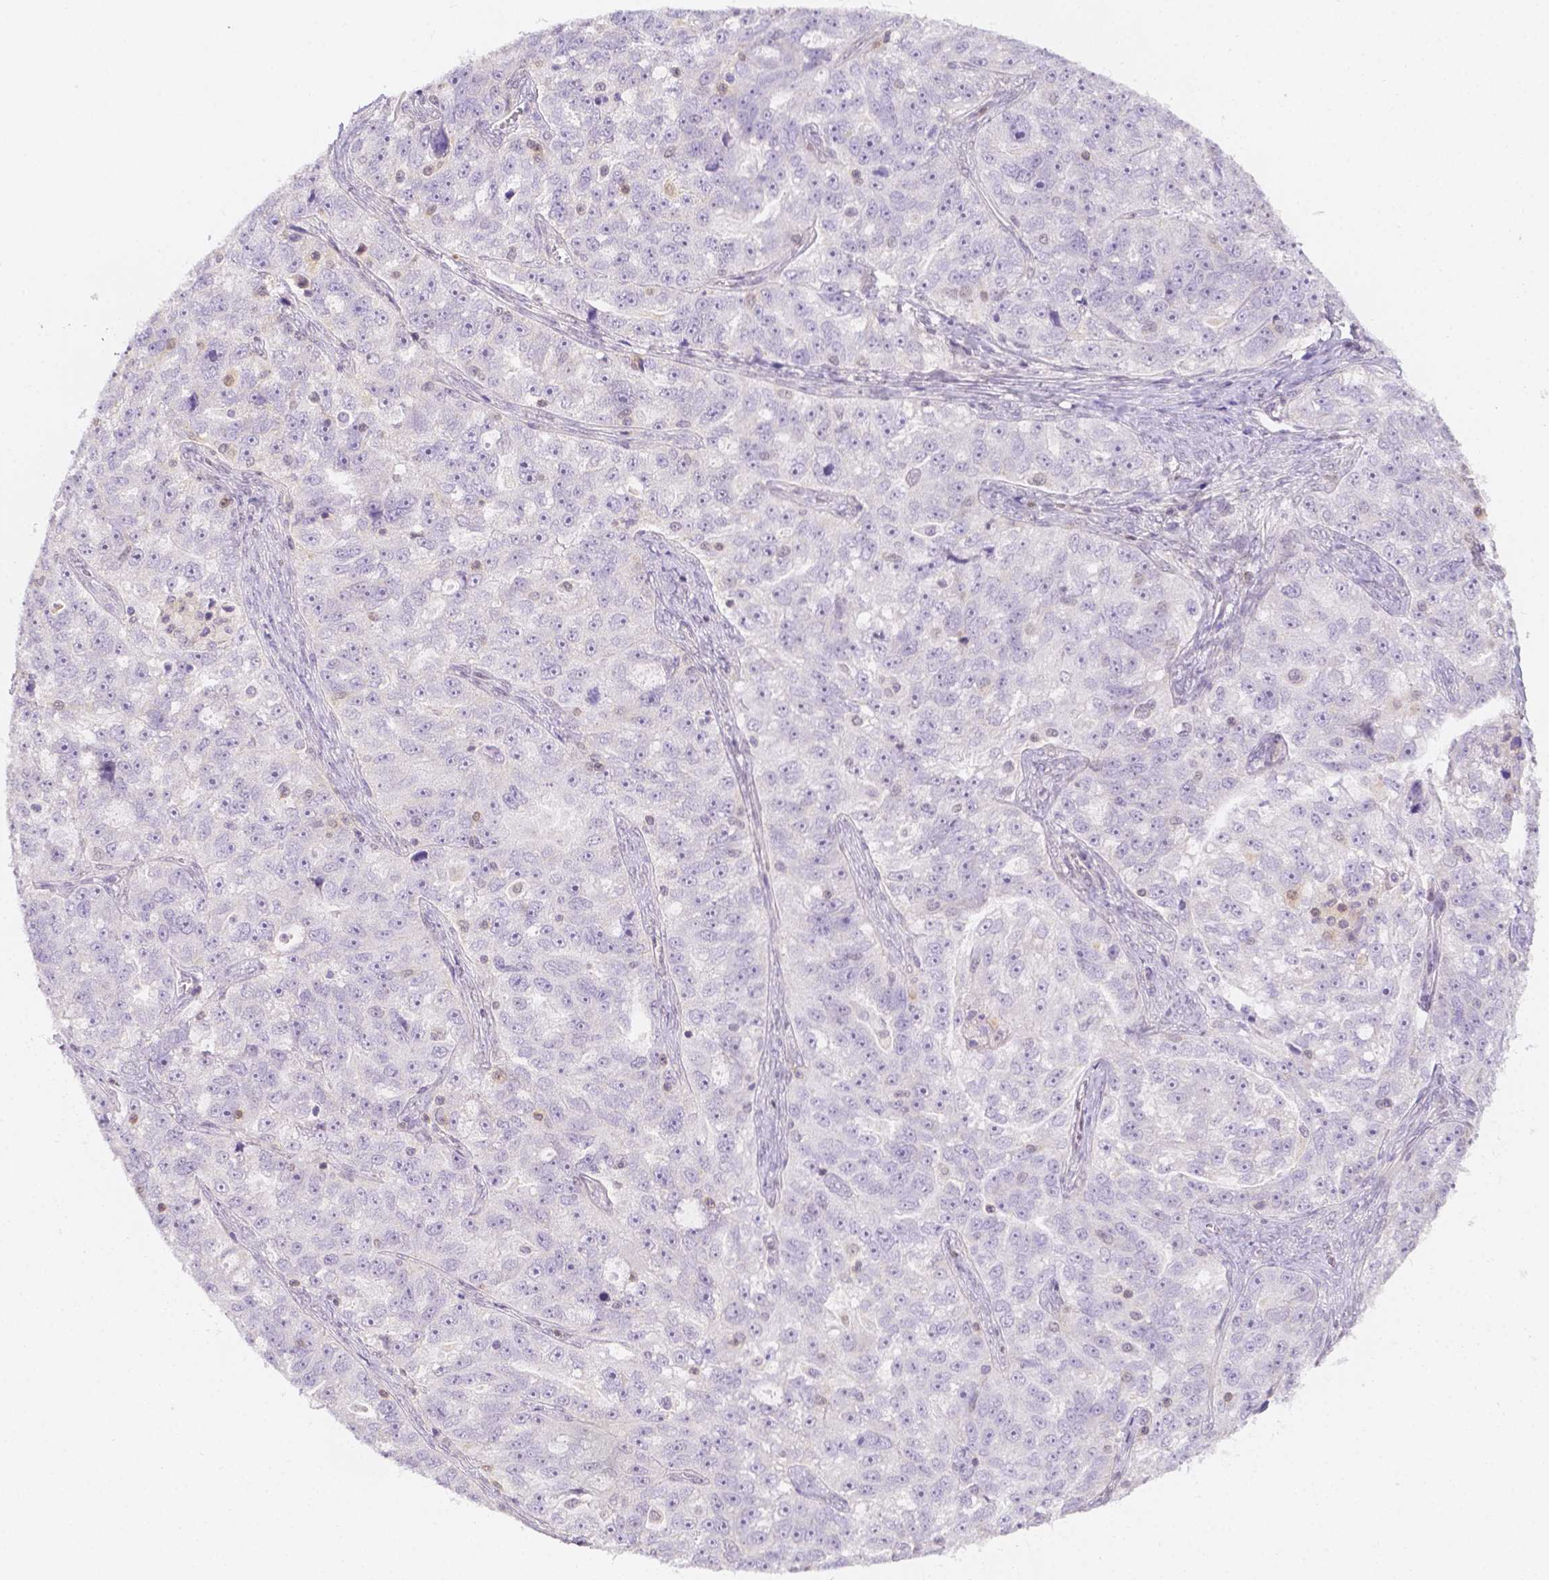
{"staining": {"intensity": "negative", "quantity": "none", "location": "none"}, "tissue": "ovarian cancer", "cell_type": "Tumor cells", "image_type": "cancer", "snomed": [{"axis": "morphology", "description": "Cystadenocarcinoma, serous, NOS"}, {"axis": "topography", "description": "Ovary"}], "caption": "Immunohistochemical staining of human serous cystadenocarcinoma (ovarian) exhibits no significant staining in tumor cells.", "gene": "SGTB", "patient": {"sex": "female", "age": 51}}